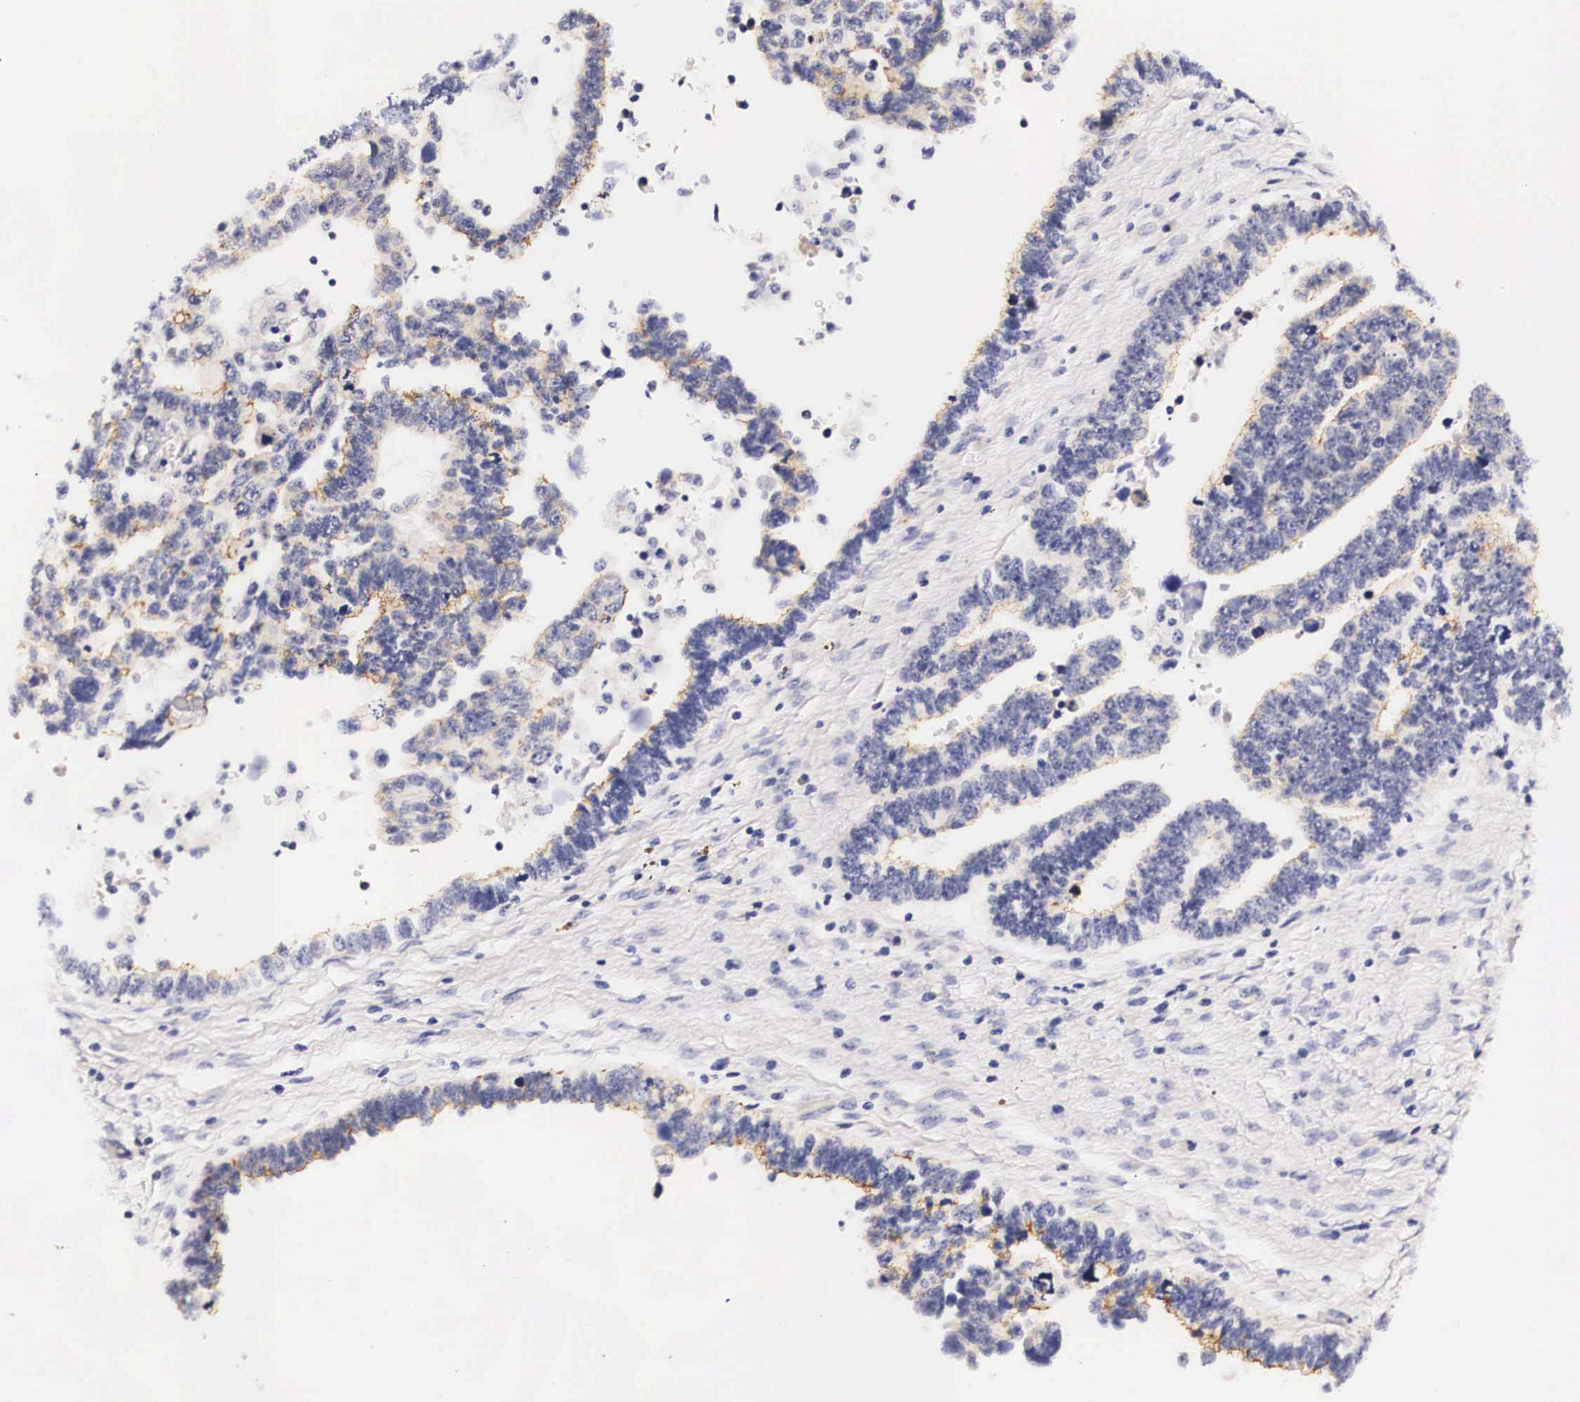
{"staining": {"intensity": "negative", "quantity": "none", "location": "none"}, "tissue": "ovarian cancer", "cell_type": "Tumor cells", "image_type": "cancer", "snomed": [{"axis": "morphology", "description": "Carcinoma, endometroid"}, {"axis": "morphology", "description": "Cystadenocarcinoma, serous, NOS"}, {"axis": "topography", "description": "Ovary"}], "caption": "Micrograph shows no protein positivity in tumor cells of ovarian cancer tissue.", "gene": "PHETA2", "patient": {"sex": "female", "age": 45}}